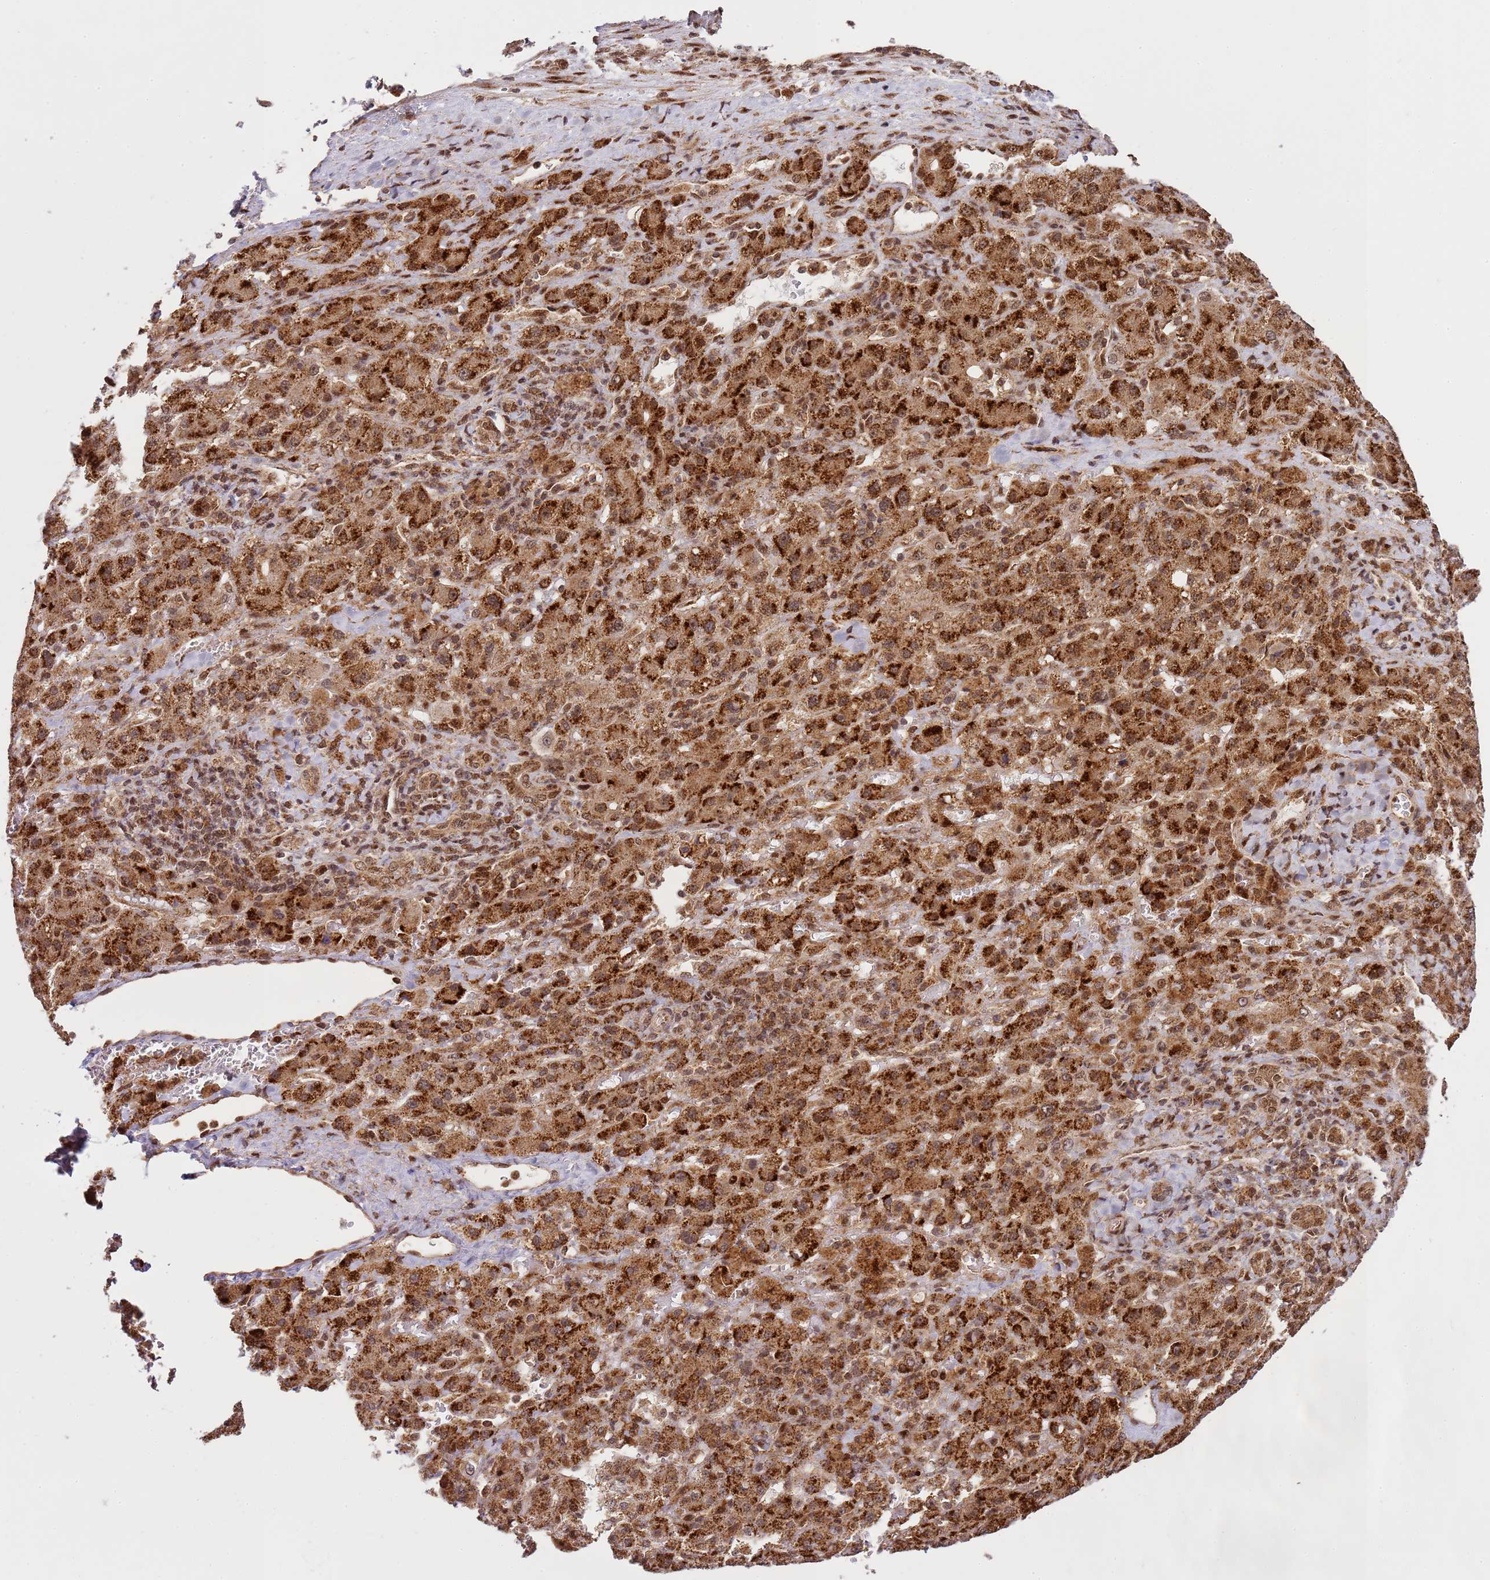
{"staining": {"intensity": "moderate", "quantity": ">75%", "location": "cytoplasmic/membranous,nuclear"}, "tissue": "liver cancer", "cell_type": "Tumor cells", "image_type": "cancer", "snomed": [{"axis": "morphology", "description": "Carcinoma, Hepatocellular, NOS"}, {"axis": "topography", "description": "Liver"}], "caption": "Immunohistochemistry of human hepatocellular carcinoma (liver) reveals medium levels of moderate cytoplasmic/membranous and nuclear staining in approximately >75% of tumor cells.", "gene": "PEX14", "patient": {"sex": "female", "age": 58}}